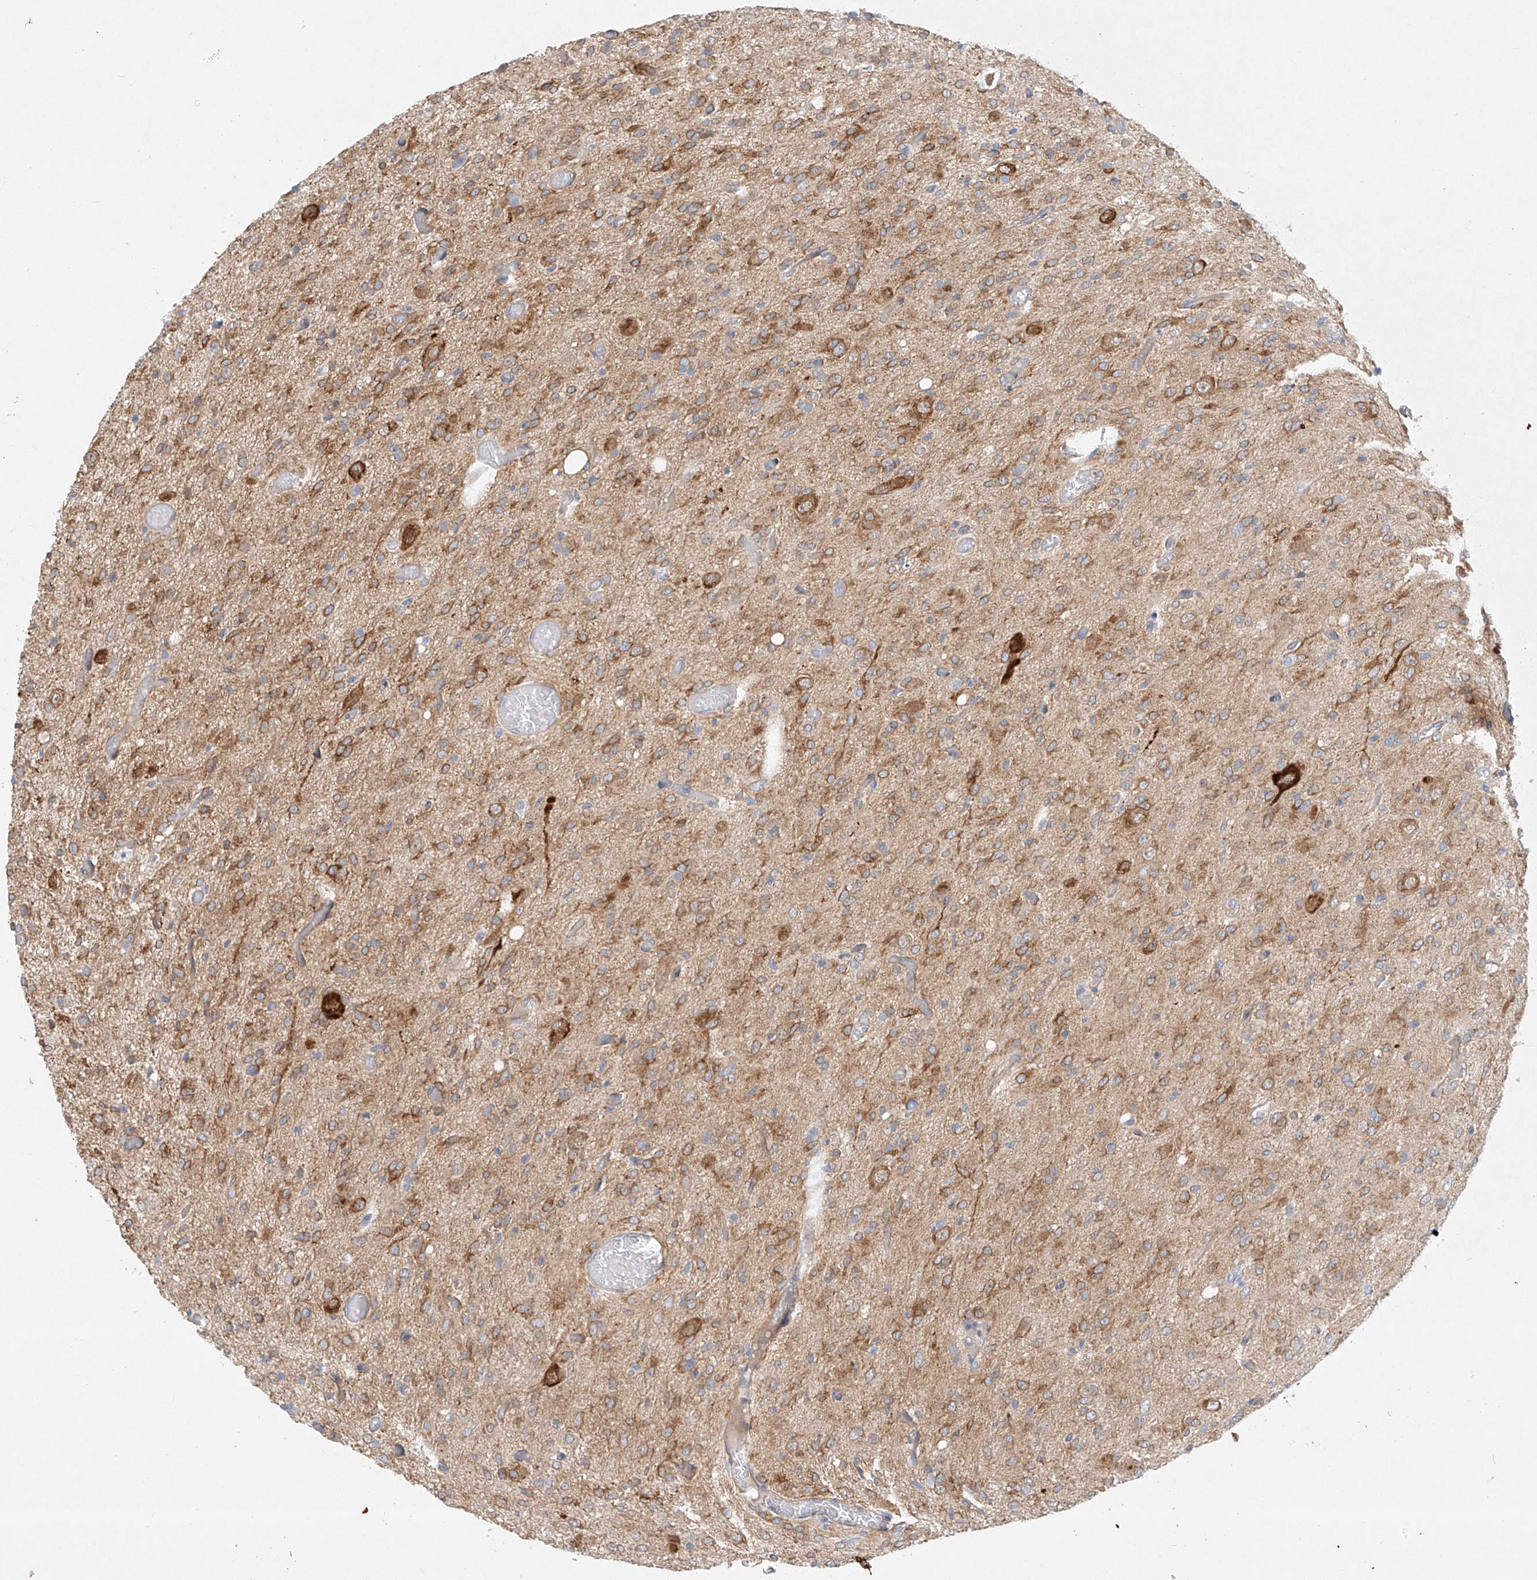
{"staining": {"intensity": "strong", "quantity": ">75%", "location": "cytoplasmic/membranous"}, "tissue": "glioma", "cell_type": "Tumor cells", "image_type": "cancer", "snomed": [{"axis": "morphology", "description": "Glioma, malignant, High grade"}, {"axis": "topography", "description": "Brain"}], "caption": "This is a micrograph of immunohistochemistry (IHC) staining of high-grade glioma (malignant), which shows strong positivity in the cytoplasmic/membranous of tumor cells.", "gene": "REEP2", "patient": {"sex": "female", "age": 59}}